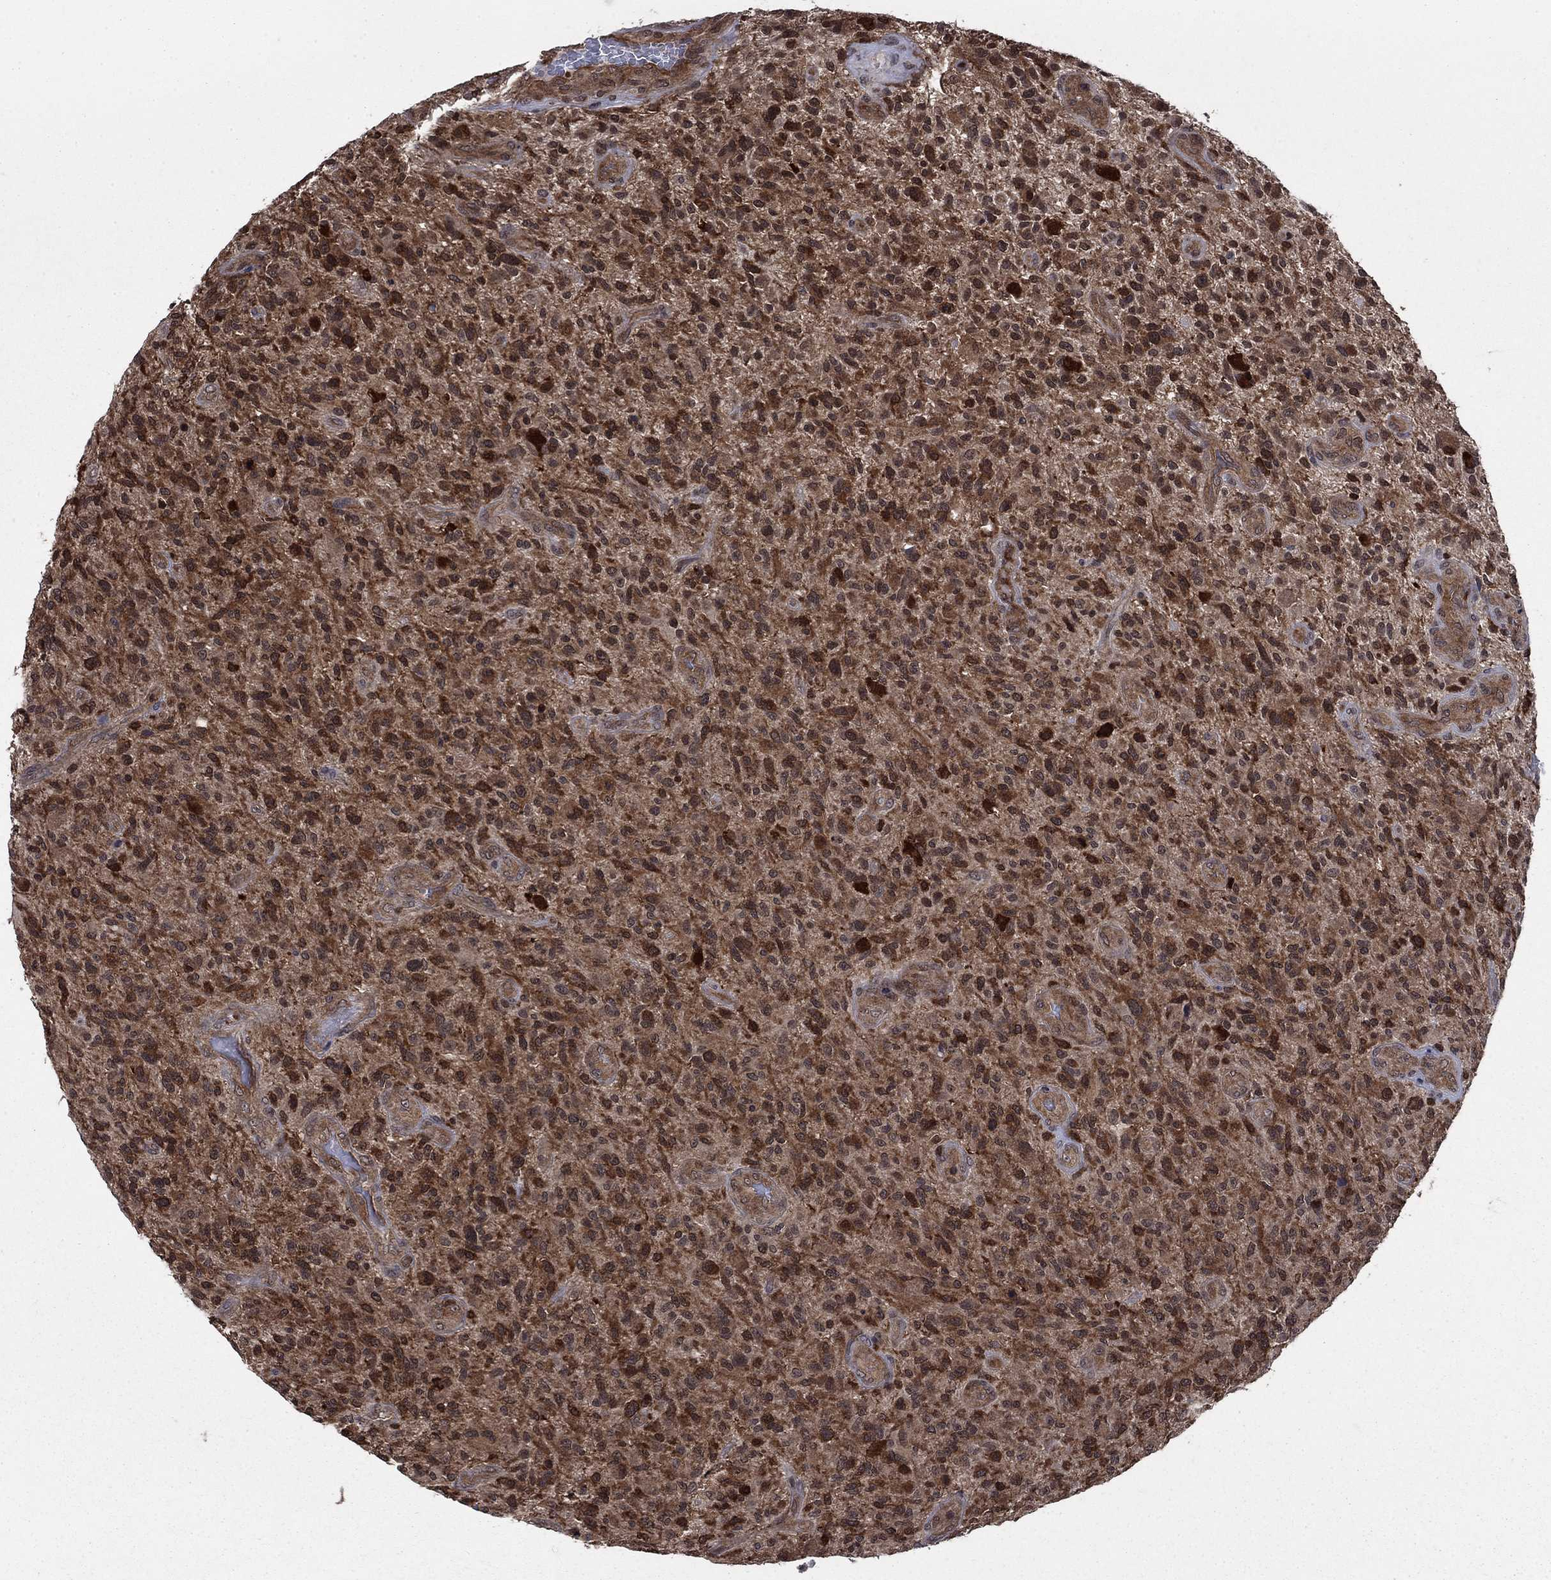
{"staining": {"intensity": "strong", "quantity": ">75%", "location": "cytoplasmic/membranous"}, "tissue": "glioma", "cell_type": "Tumor cells", "image_type": "cancer", "snomed": [{"axis": "morphology", "description": "Glioma, malignant, High grade"}, {"axis": "topography", "description": "Brain"}], "caption": "A brown stain labels strong cytoplasmic/membranous positivity of a protein in glioma tumor cells. Immunohistochemistry stains the protein of interest in brown and the nuclei are stained blue.", "gene": "CACYBP", "patient": {"sex": "male", "age": 47}}